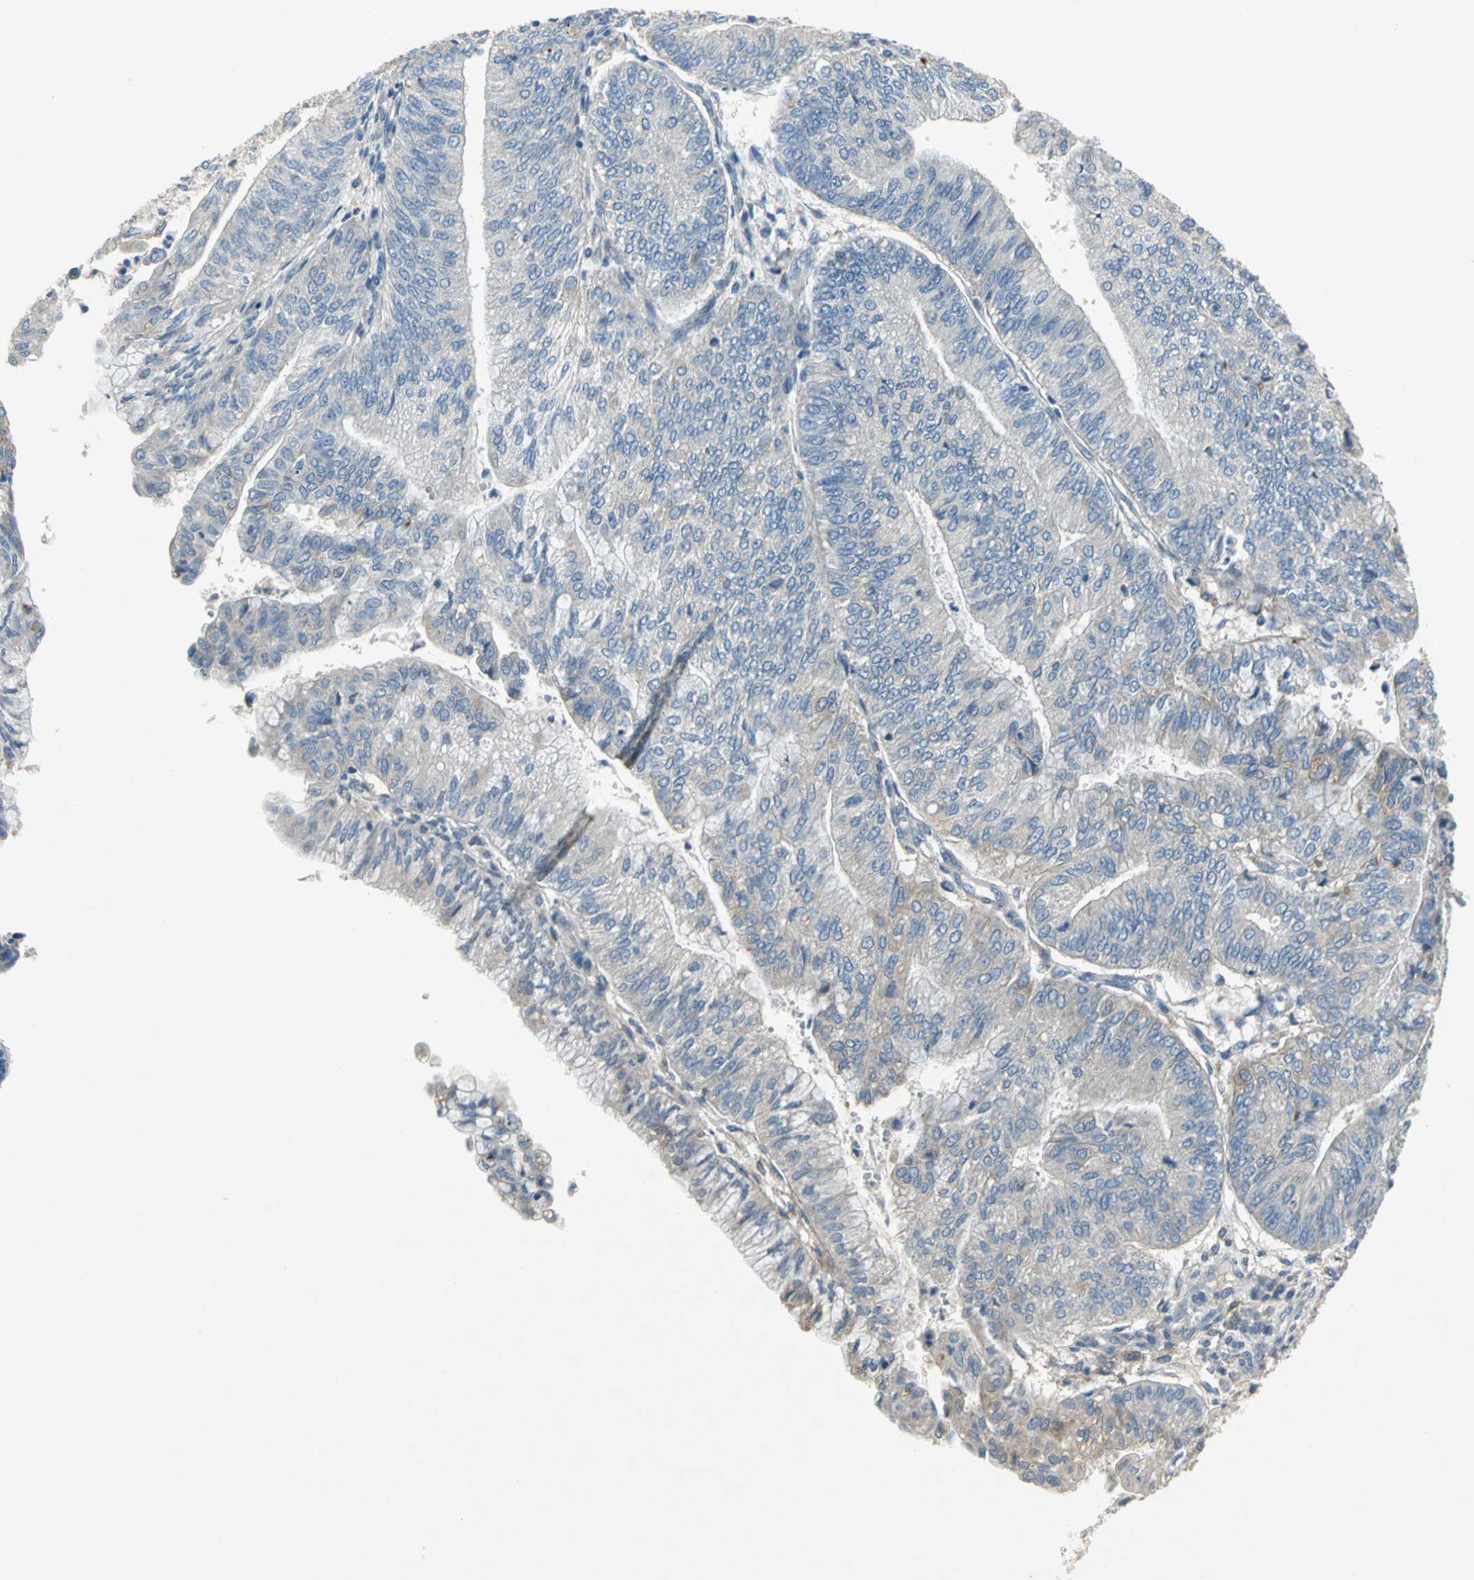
{"staining": {"intensity": "weak", "quantity": "<25%", "location": "cytoplasmic/membranous"}, "tissue": "endometrial cancer", "cell_type": "Tumor cells", "image_type": "cancer", "snomed": [{"axis": "morphology", "description": "Adenocarcinoma, NOS"}, {"axis": "topography", "description": "Endometrium"}], "caption": "IHC of human endometrial cancer (adenocarcinoma) displays no positivity in tumor cells.", "gene": "IL17RB", "patient": {"sex": "female", "age": 59}}